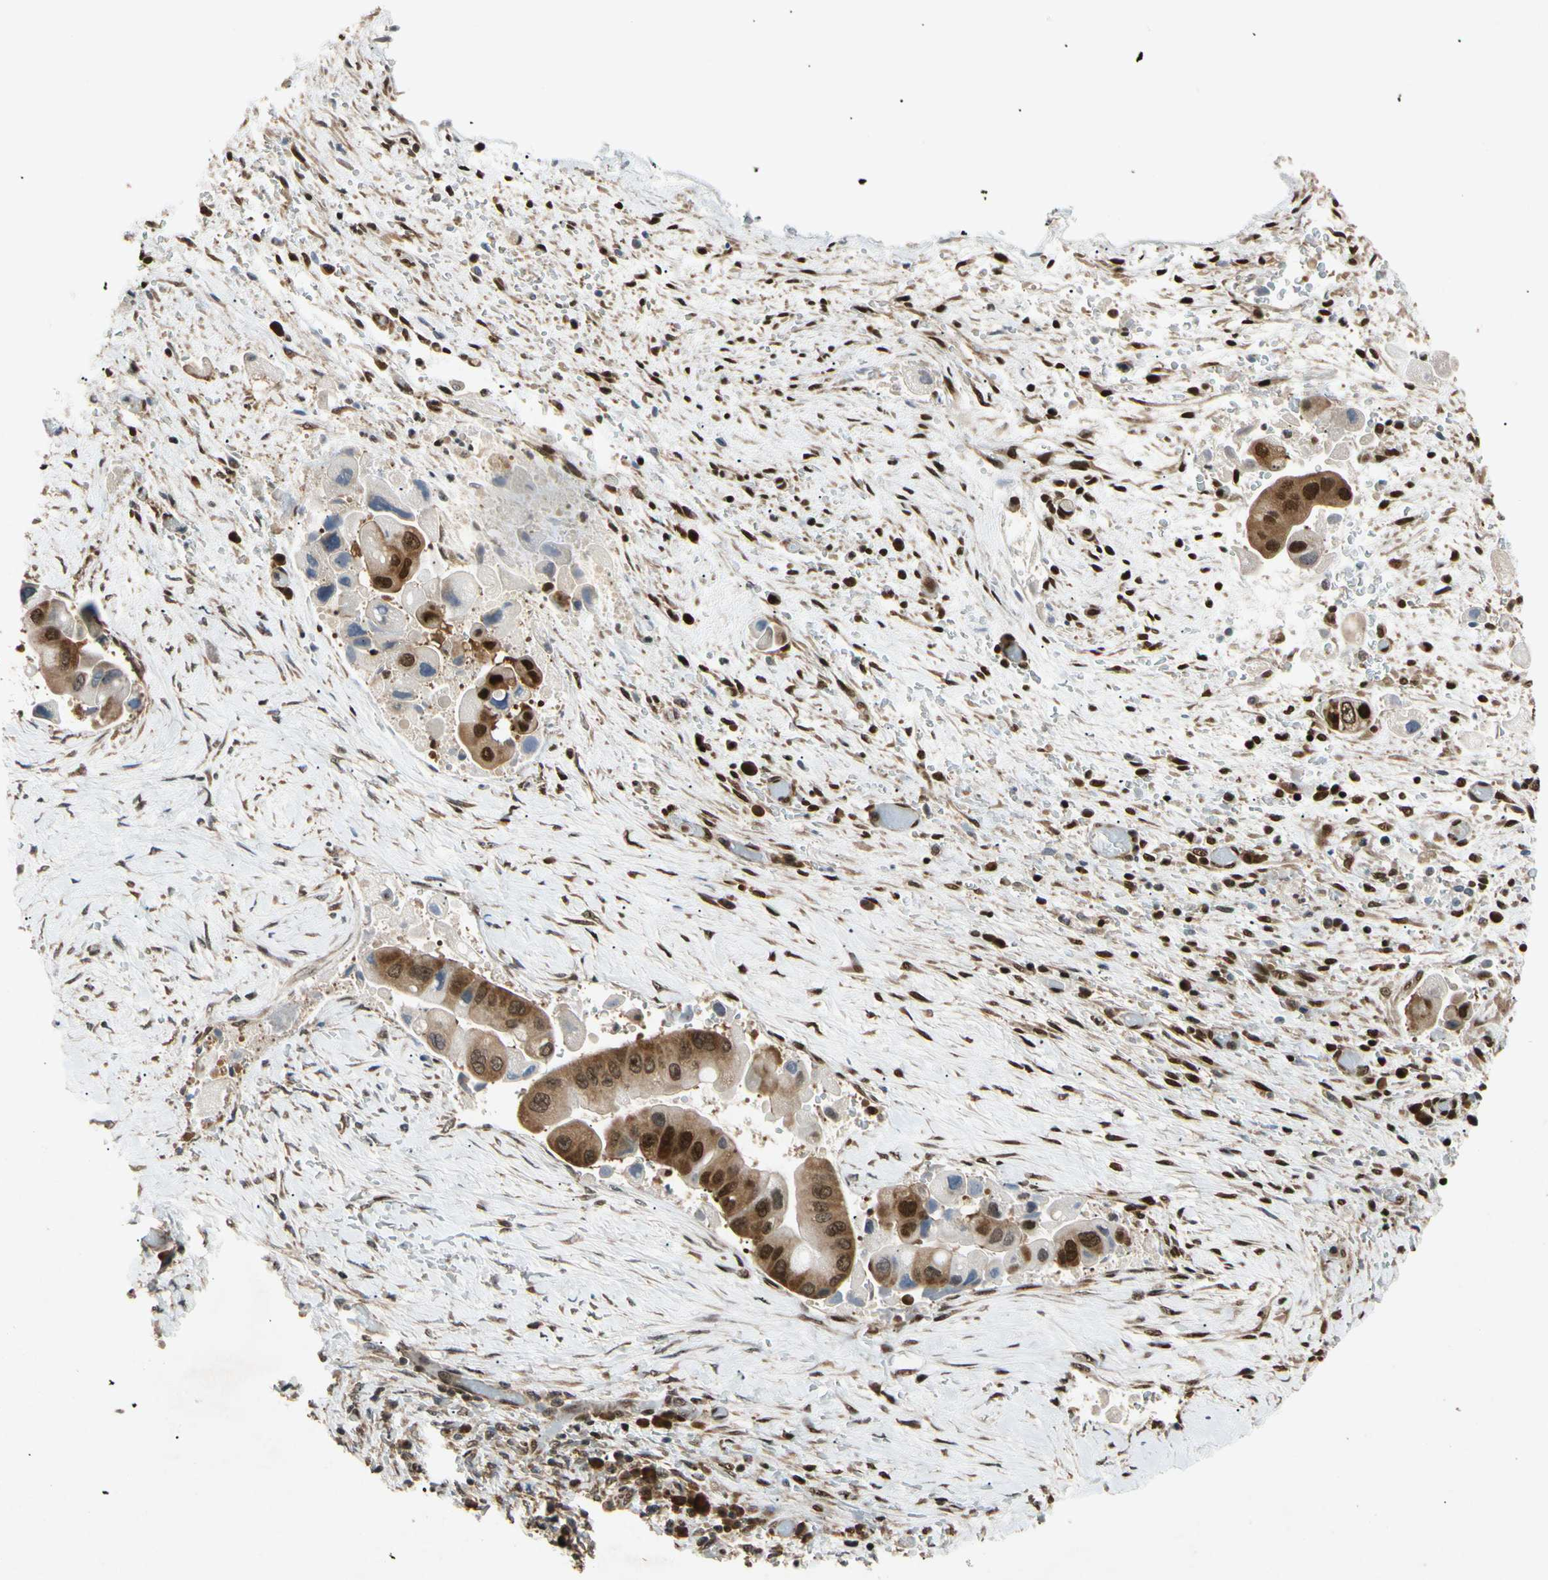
{"staining": {"intensity": "weak", "quantity": "25%-75%", "location": "cytoplasmic/membranous,nuclear"}, "tissue": "liver cancer", "cell_type": "Tumor cells", "image_type": "cancer", "snomed": [{"axis": "morphology", "description": "Normal tissue, NOS"}, {"axis": "morphology", "description": "Cholangiocarcinoma"}, {"axis": "topography", "description": "Liver"}, {"axis": "topography", "description": "Peripheral nerve tissue"}], "caption": "Immunohistochemical staining of liver cancer displays weak cytoplasmic/membranous and nuclear protein positivity in approximately 25%-75% of tumor cells. The staining is performed using DAB brown chromogen to label protein expression. The nuclei are counter-stained blue using hematoxylin.", "gene": "EIF1AX", "patient": {"sex": "male", "age": 50}}